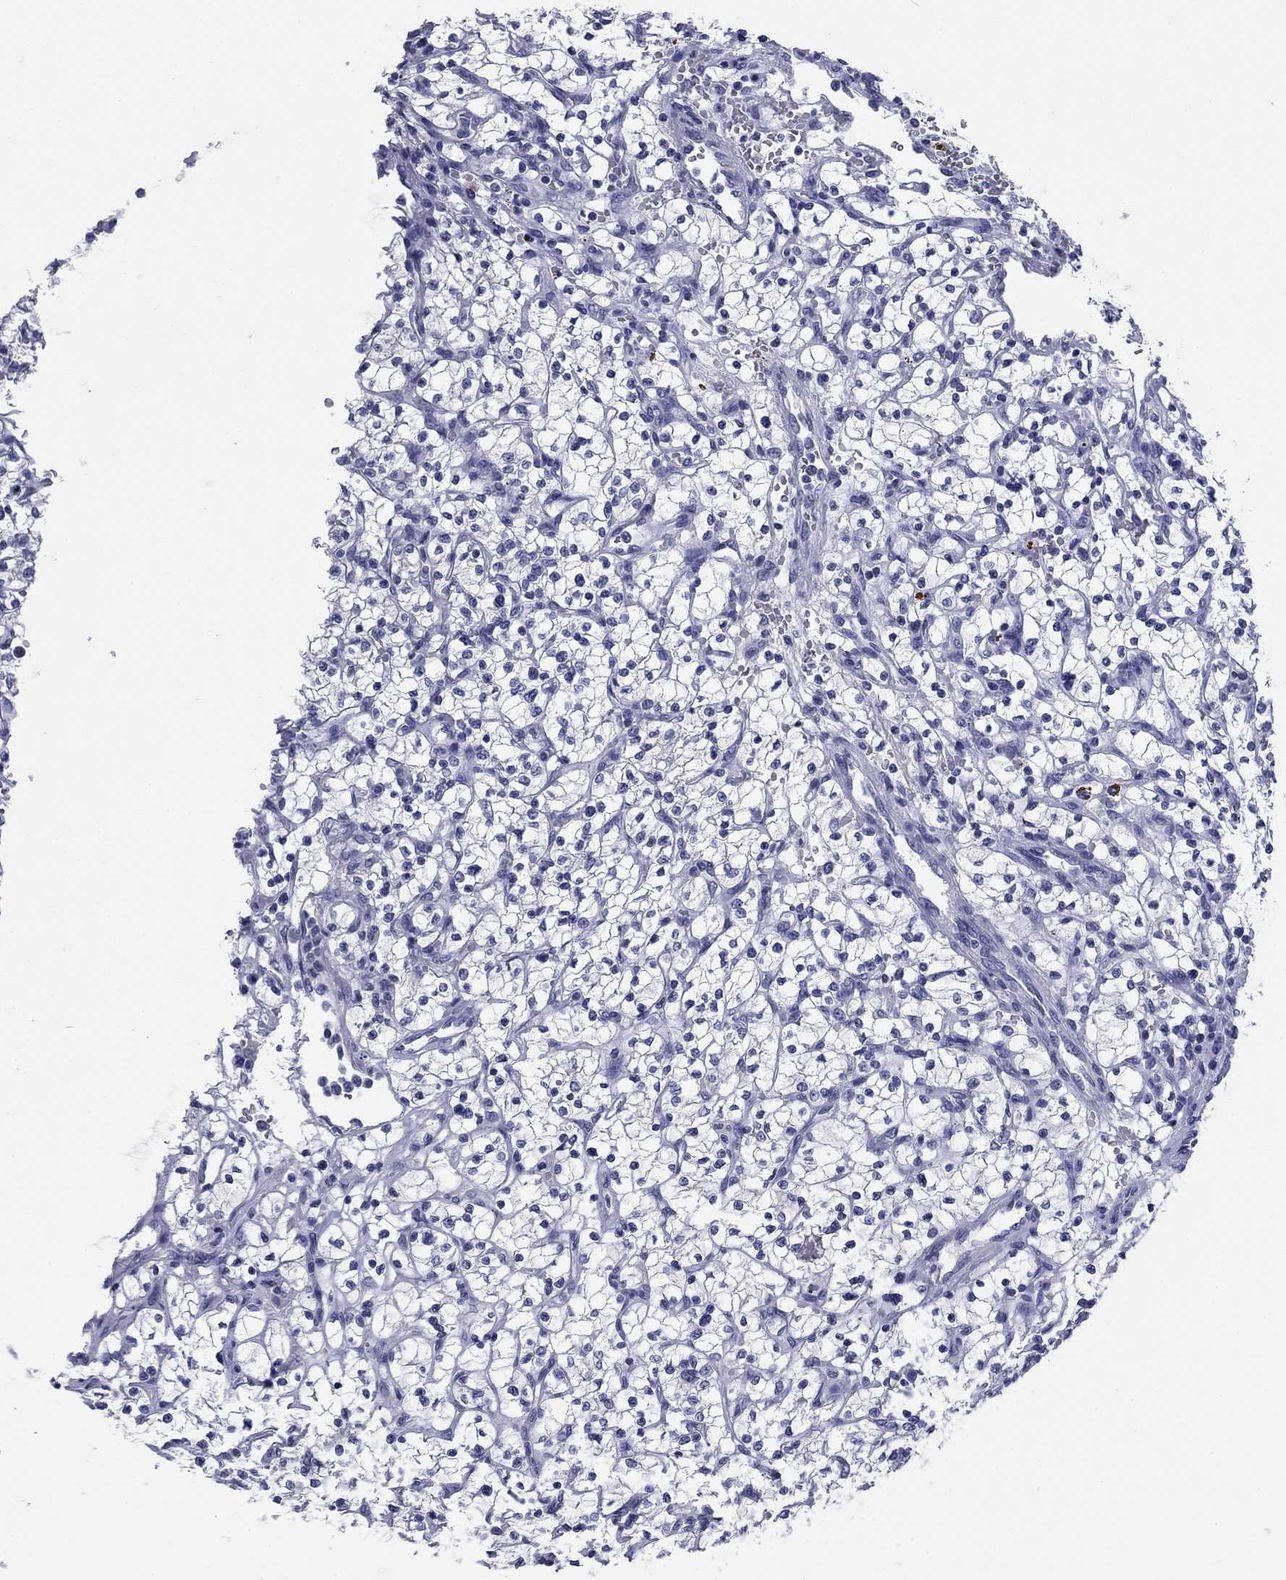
{"staining": {"intensity": "negative", "quantity": "none", "location": "none"}, "tissue": "renal cancer", "cell_type": "Tumor cells", "image_type": "cancer", "snomed": [{"axis": "morphology", "description": "Adenocarcinoma, NOS"}, {"axis": "topography", "description": "Kidney"}], "caption": "A histopathology image of adenocarcinoma (renal) stained for a protein exhibits no brown staining in tumor cells.", "gene": "ABCC2", "patient": {"sex": "female", "age": 64}}